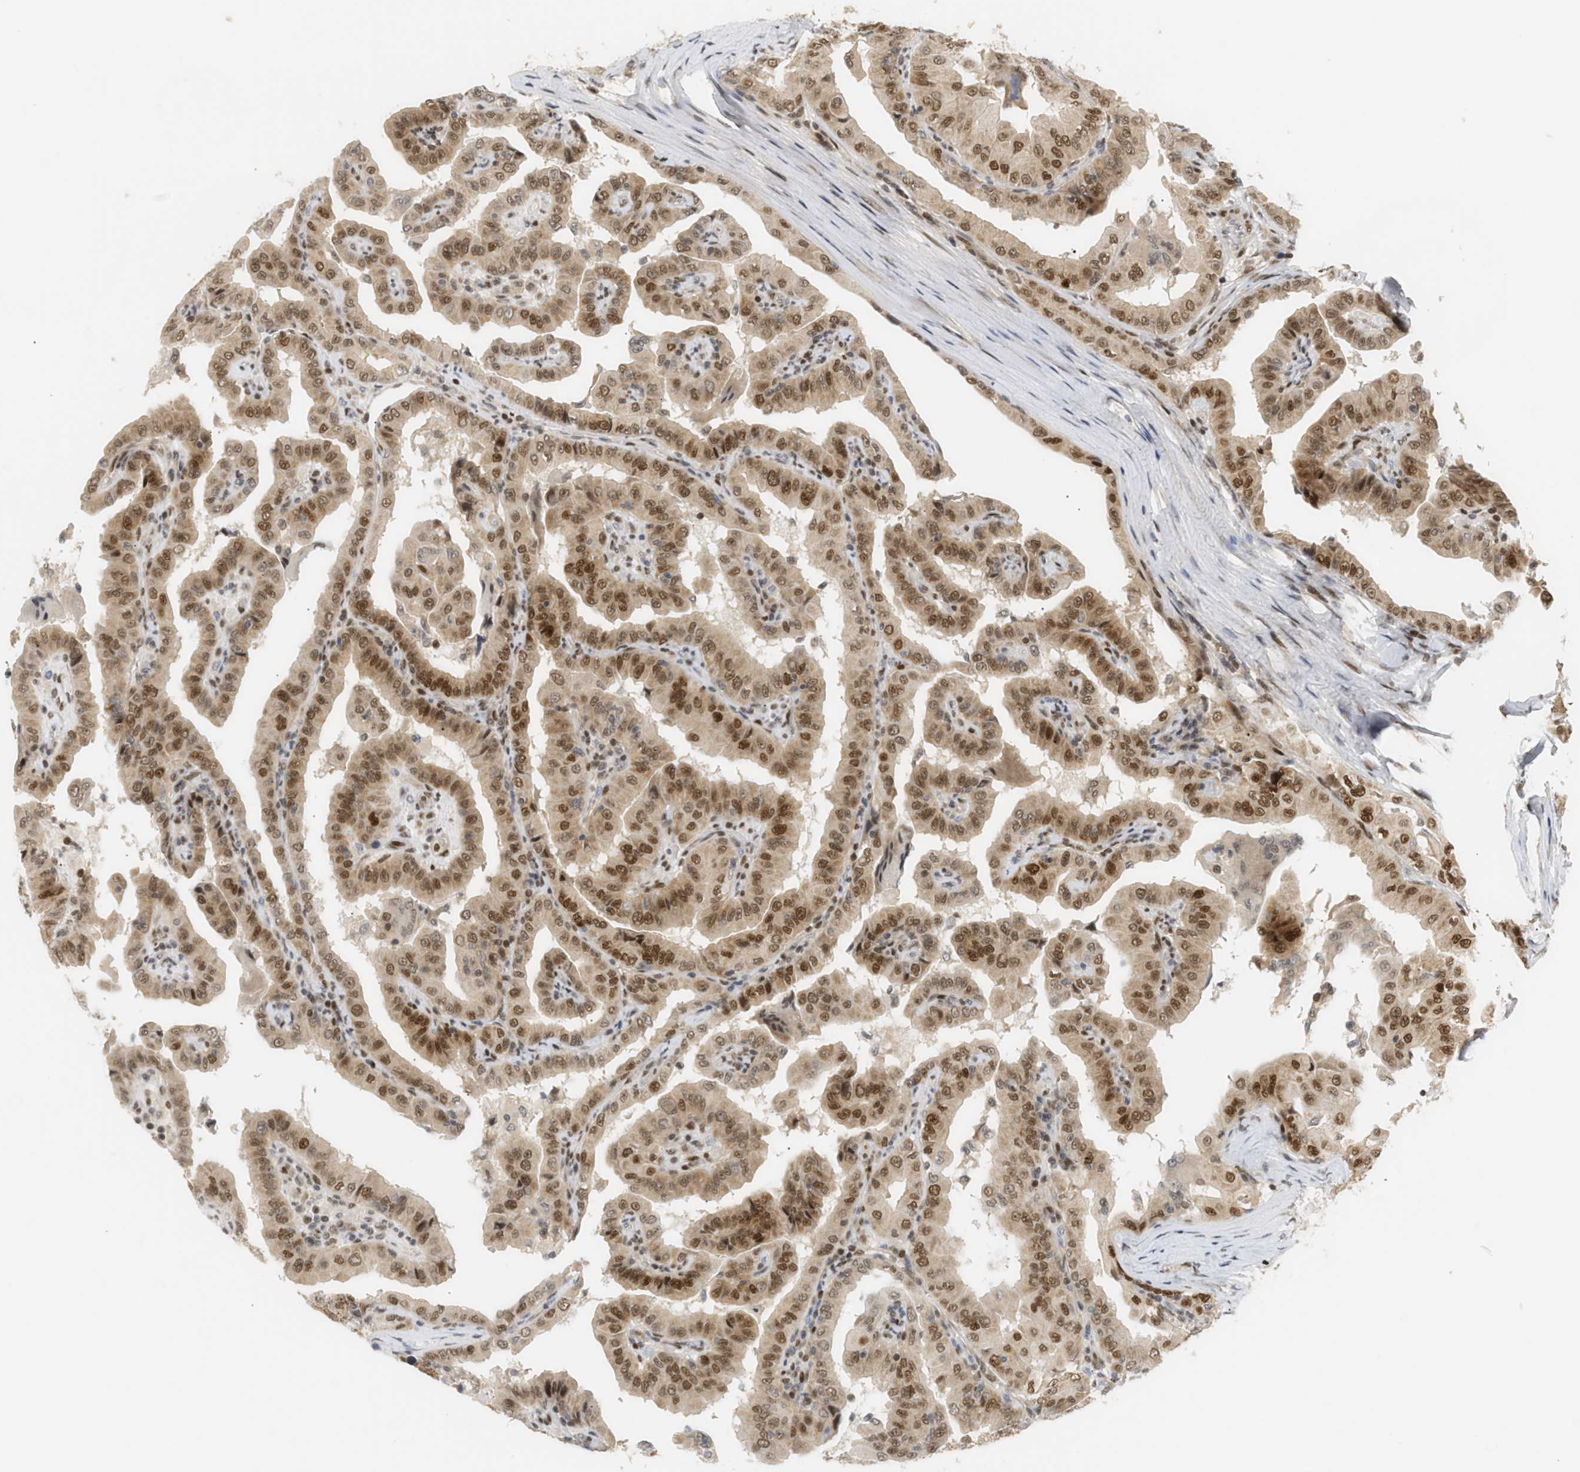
{"staining": {"intensity": "moderate", "quantity": ">75%", "location": "cytoplasmic/membranous,nuclear"}, "tissue": "thyroid cancer", "cell_type": "Tumor cells", "image_type": "cancer", "snomed": [{"axis": "morphology", "description": "Papillary adenocarcinoma, NOS"}, {"axis": "topography", "description": "Thyroid gland"}], "caption": "Protein expression analysis of human papillary adenocarcinoma (thyroid) reveals moderate cytoplasmic/membranous and nuclear staining in about >75% of tumor cells. The protein of interest is shown in brown color, while the nuclei are stained blue.", "gene": "SSBP2", "patient": {"sex": "male", "age": 33}}